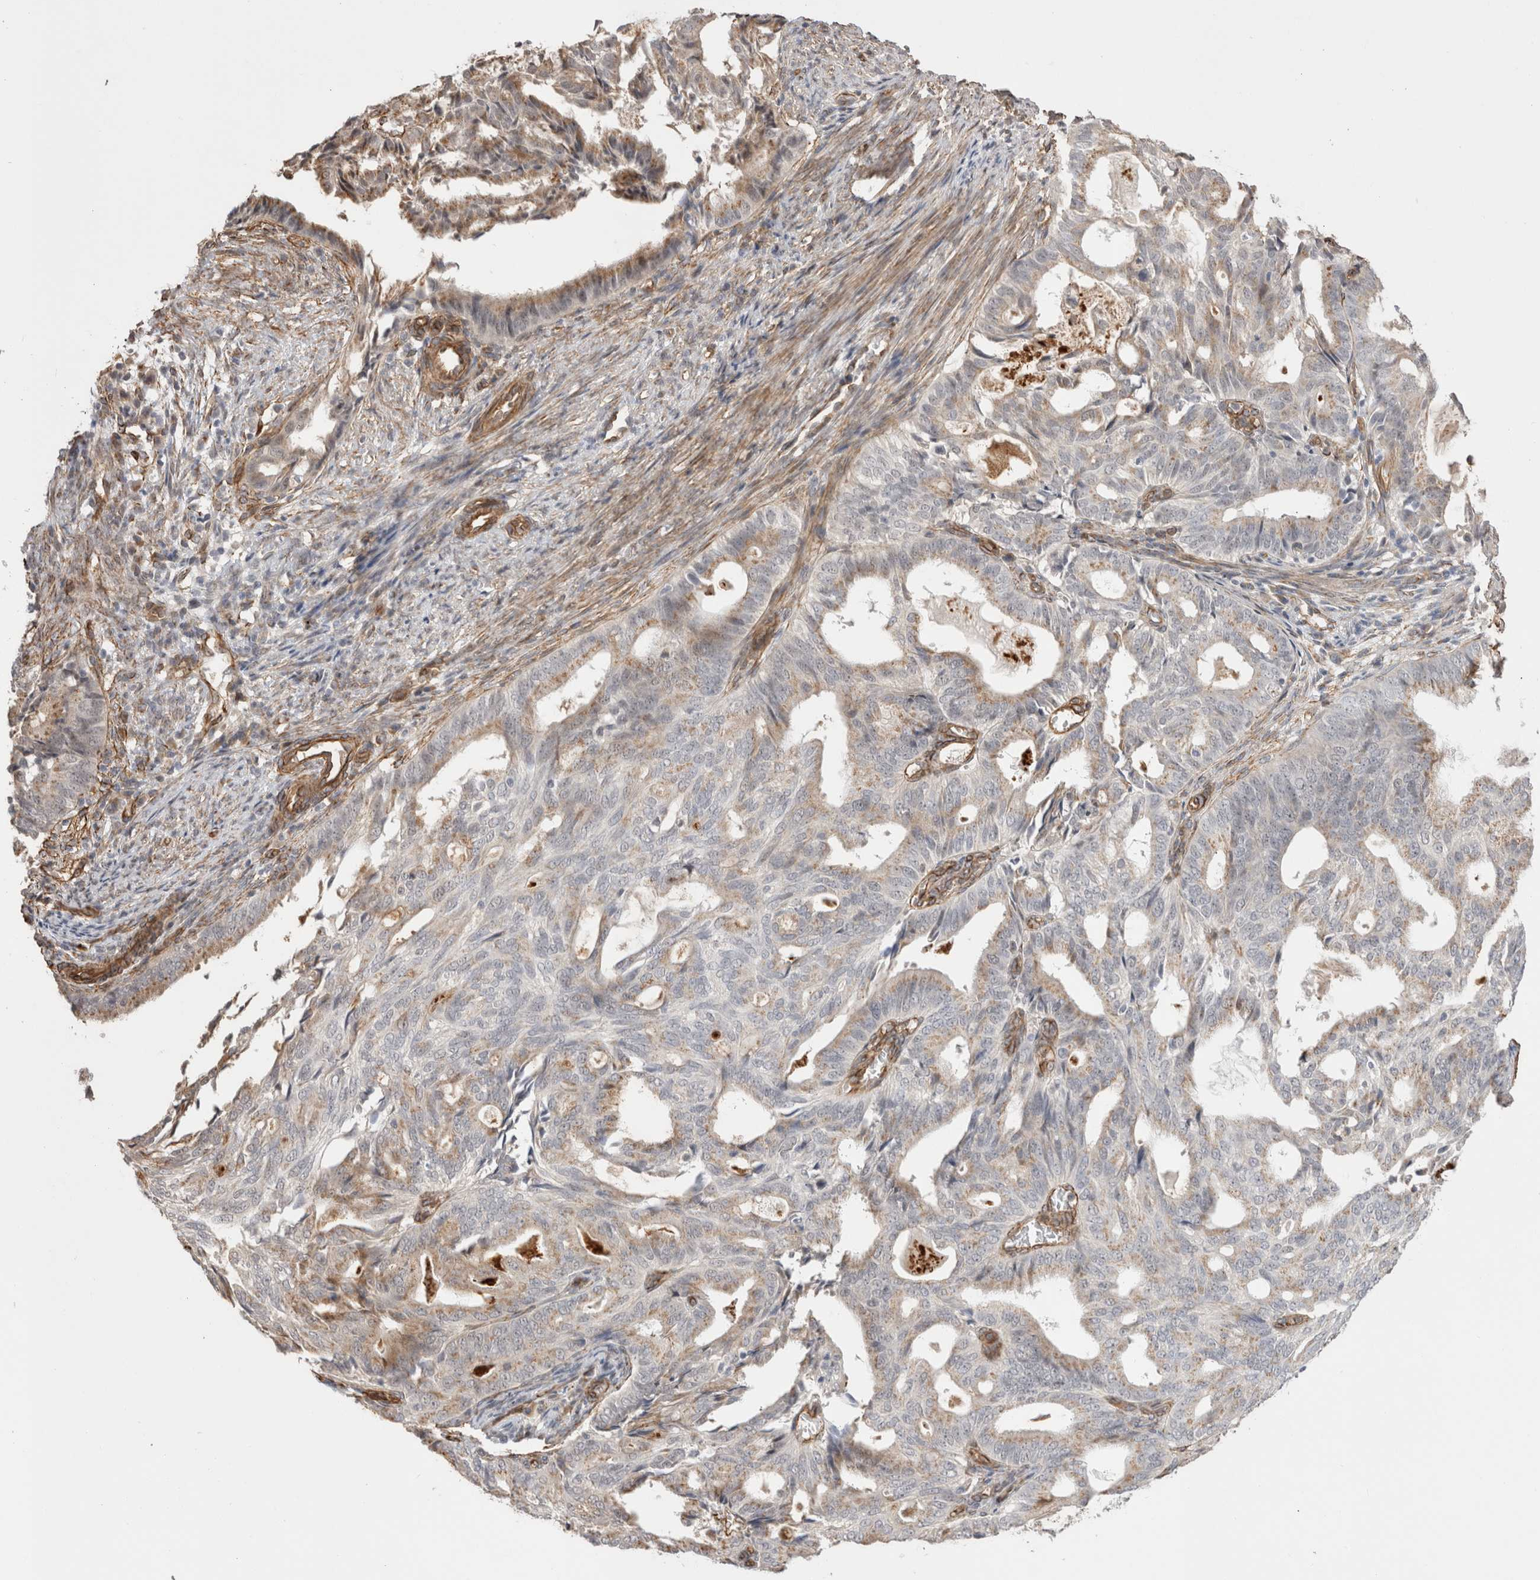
{"staining": {"intensity": "weak", "quantity": ">75%", "location": "cytoplasmic/membranous"}, "tissue": "endometrial cancer", "cell_type": "Tumor cells", "image_type": "cancer", "snomed": [{"axis": "morphology", "description": "Adenocarcinoma, NOS"}, {"axis": "topography", "description": "Endometrium"}], "caption": "Approximately >75% of tumor cells in human endometrial adenocarcinoma reveal weak cytoplasmic/membranous protein staining as visualized by brown immunohistochemical staining.", "gene": "CAAP1", "patient": {"sex": "female", "age": 58}}